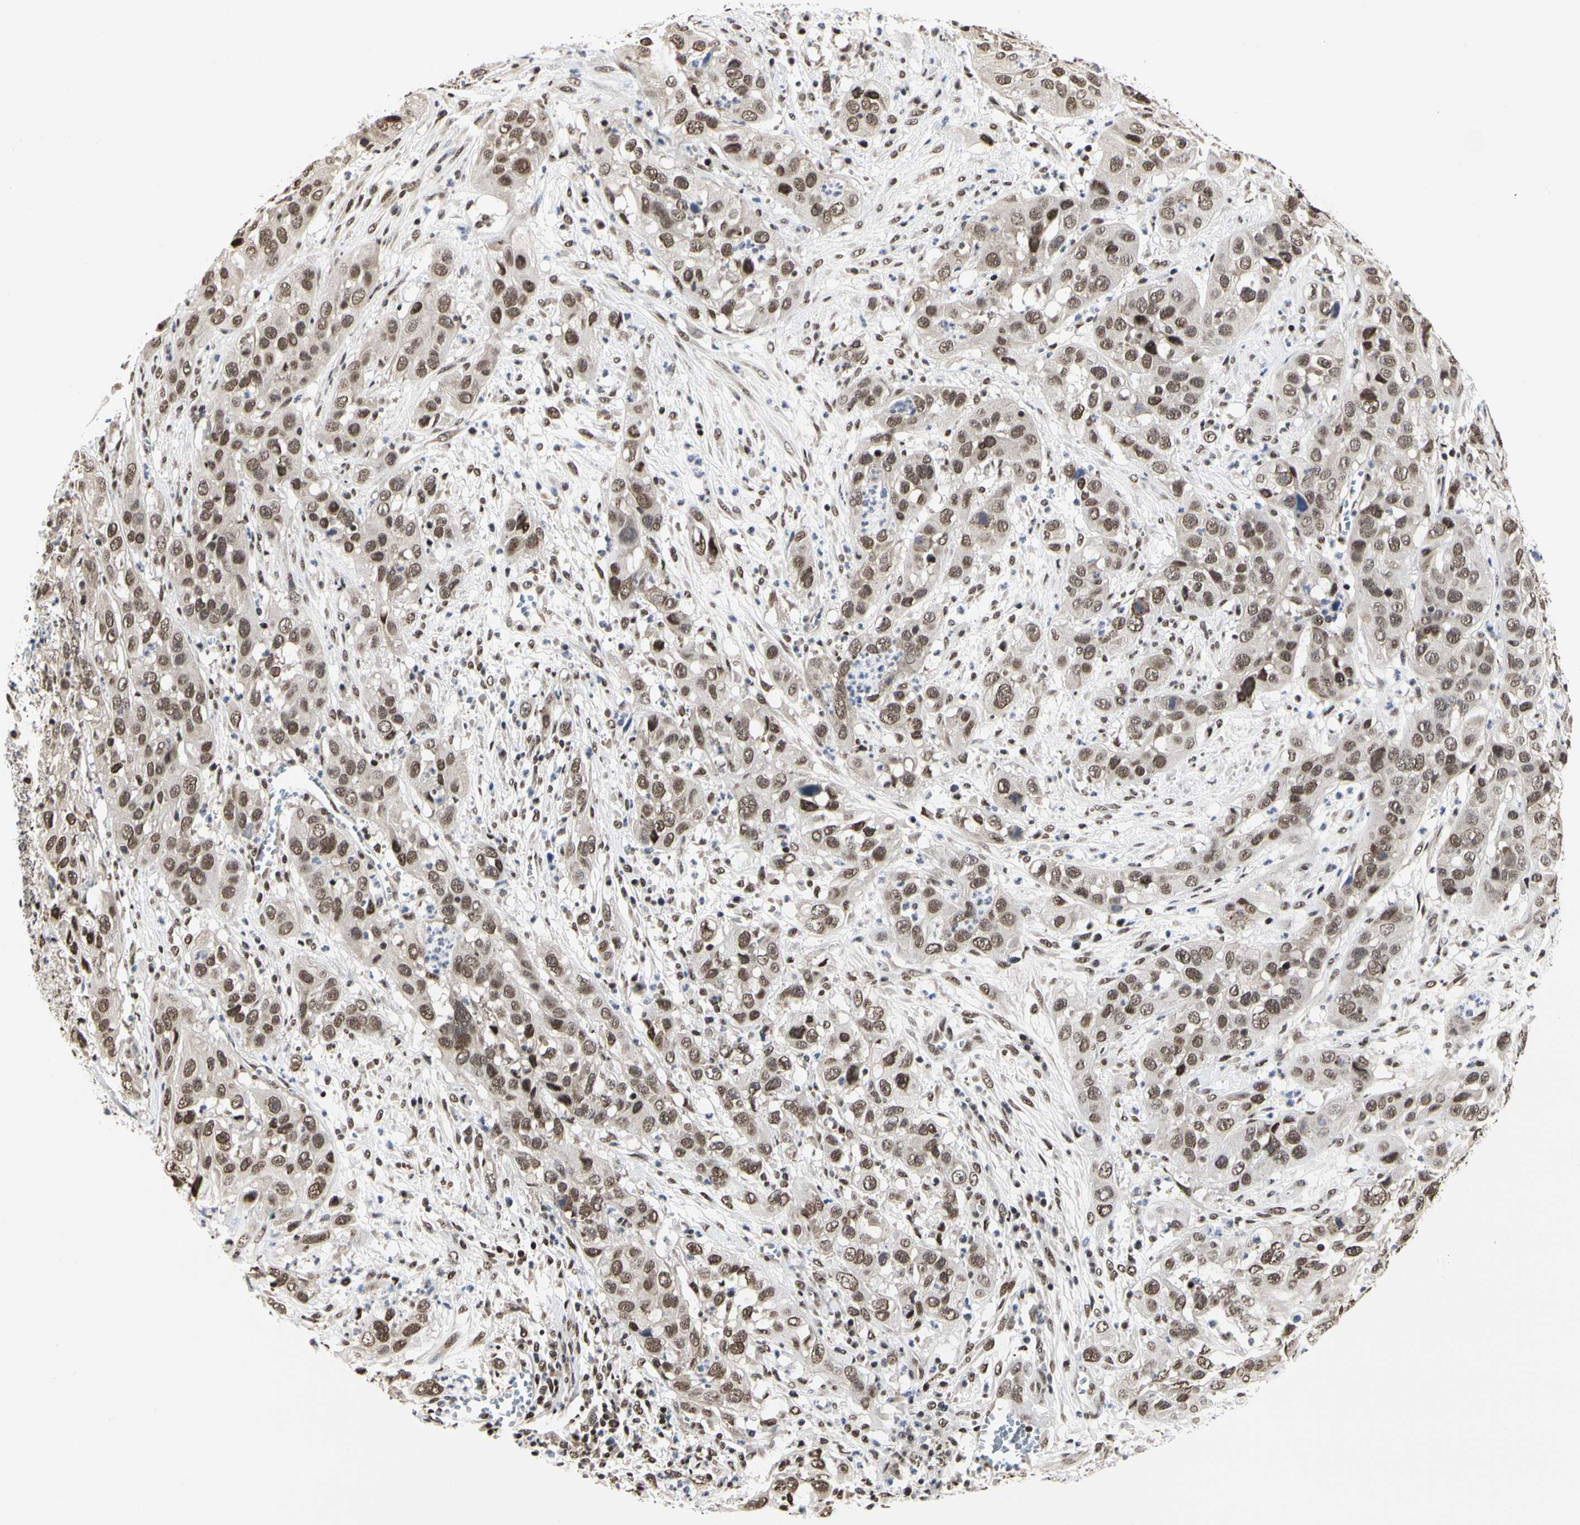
{"staining": {"intensity": "moderate", "quantity": ">75%", "location": "nuclear"}, "tissue": "cervical cancer", "cell_type": "Tumor cells", "image_type": "cancer", "snomed": [{"axis": "morphology", "description": "Squamous cell carcinoma, NOS"}, {"axis": "topography", "description": "Cervix"}], "caption": "Immunohistochemistry micrograph of neoplastic tissue: squamous cell carcinoma (cervical) stained using immunohistochemistry reveals medium levels of moderate protein expression localized specifically in the nuclear of tumor cells, appearing as a nuclear brown color.", "gene": "PRMT3", "patient": {"sex": "female", "age": 32}}